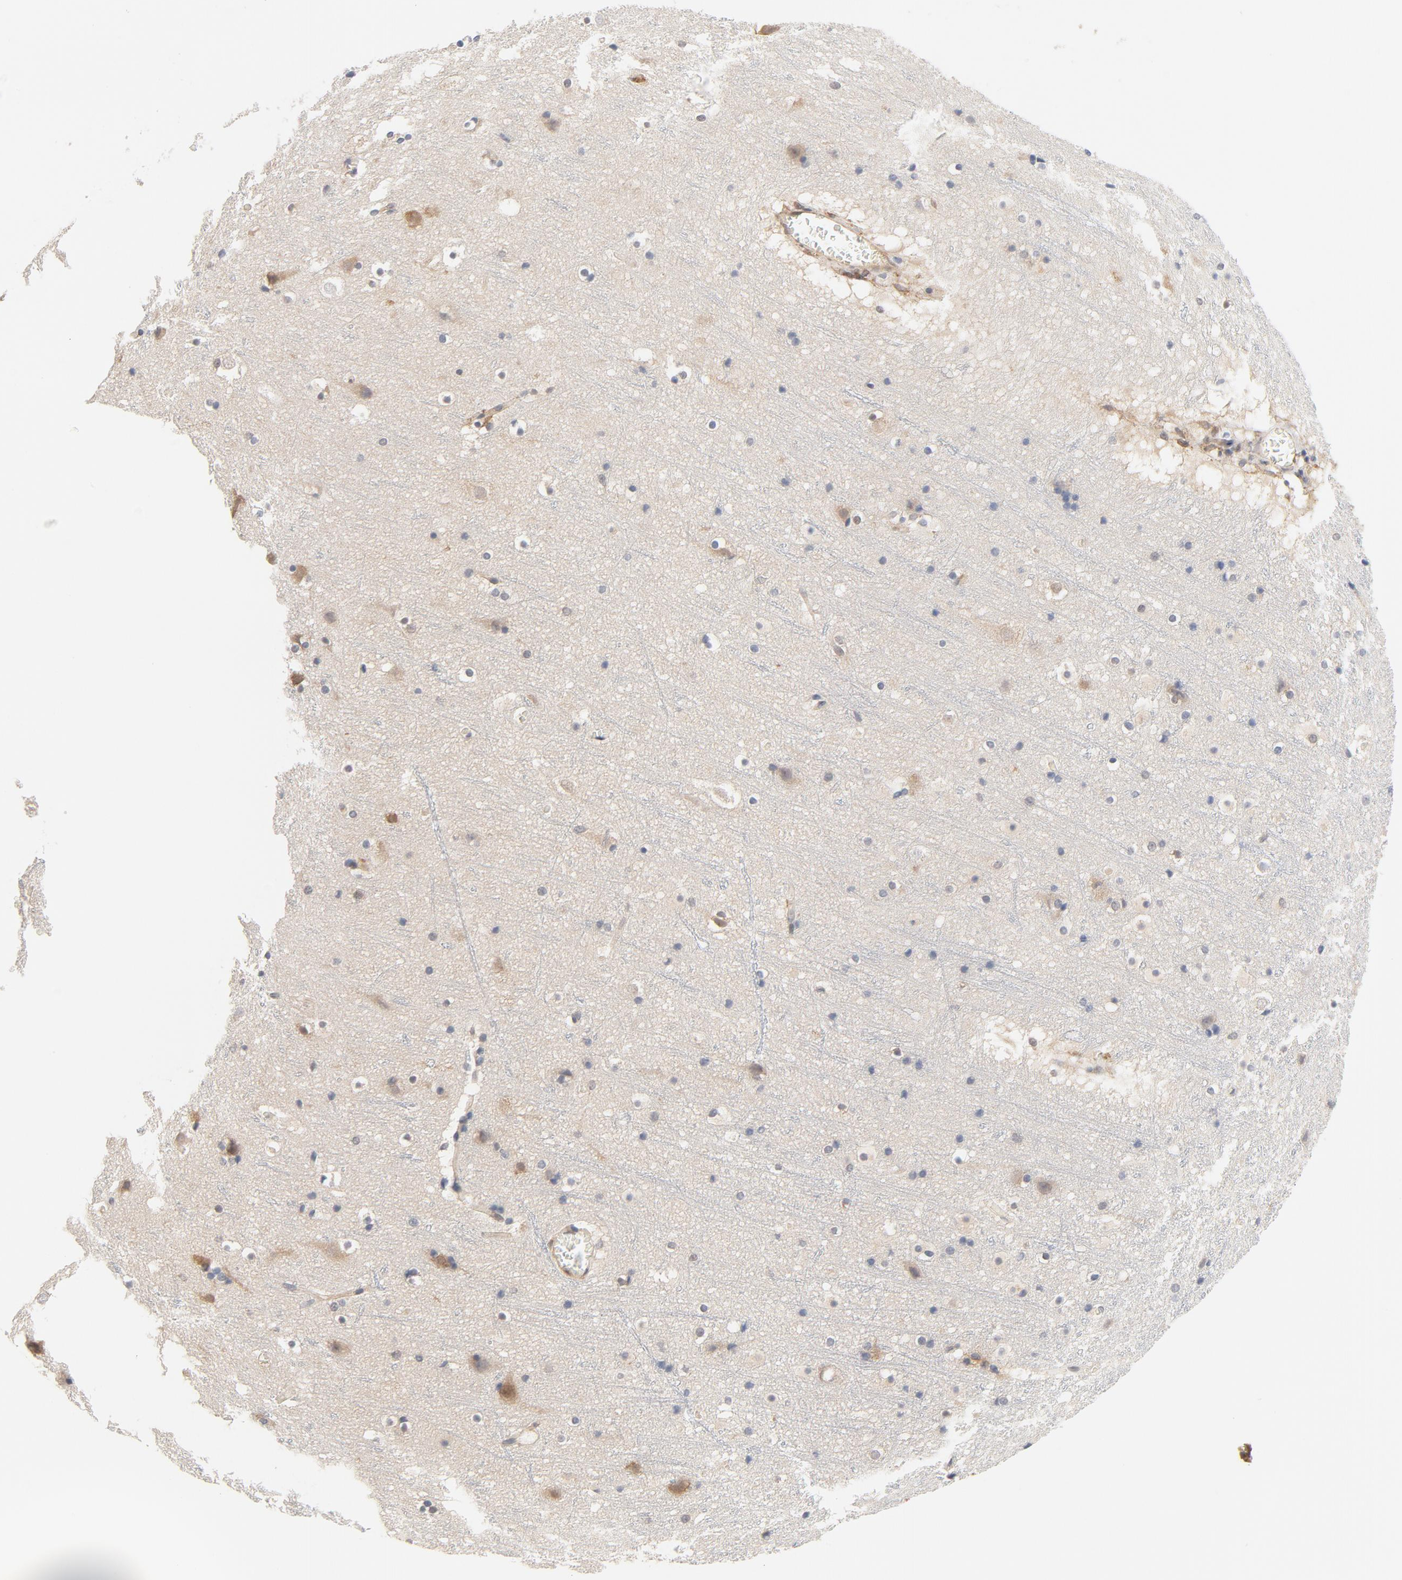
{"staining": {"intensity": "weak", "quantity": ">75%", "location": "cytoplasmic/membranous"}, "tissue": "cerebral cortex", "cell_type": "Endothelial cells", "image_type": "normal", "snomed": [{"axis": "morphology", "description": "Normal tissue, NOS"}, {"axis": "topography", "description": "Cerebral cortex"}], "caption": "Cerebral cortex stained for a protein (brown) shows weak cytoplasmic/membranous positive expression in about >75% of endothelial cells.", "gene": "EIF4E", "patient": {"sex": "male", "age": 45}}